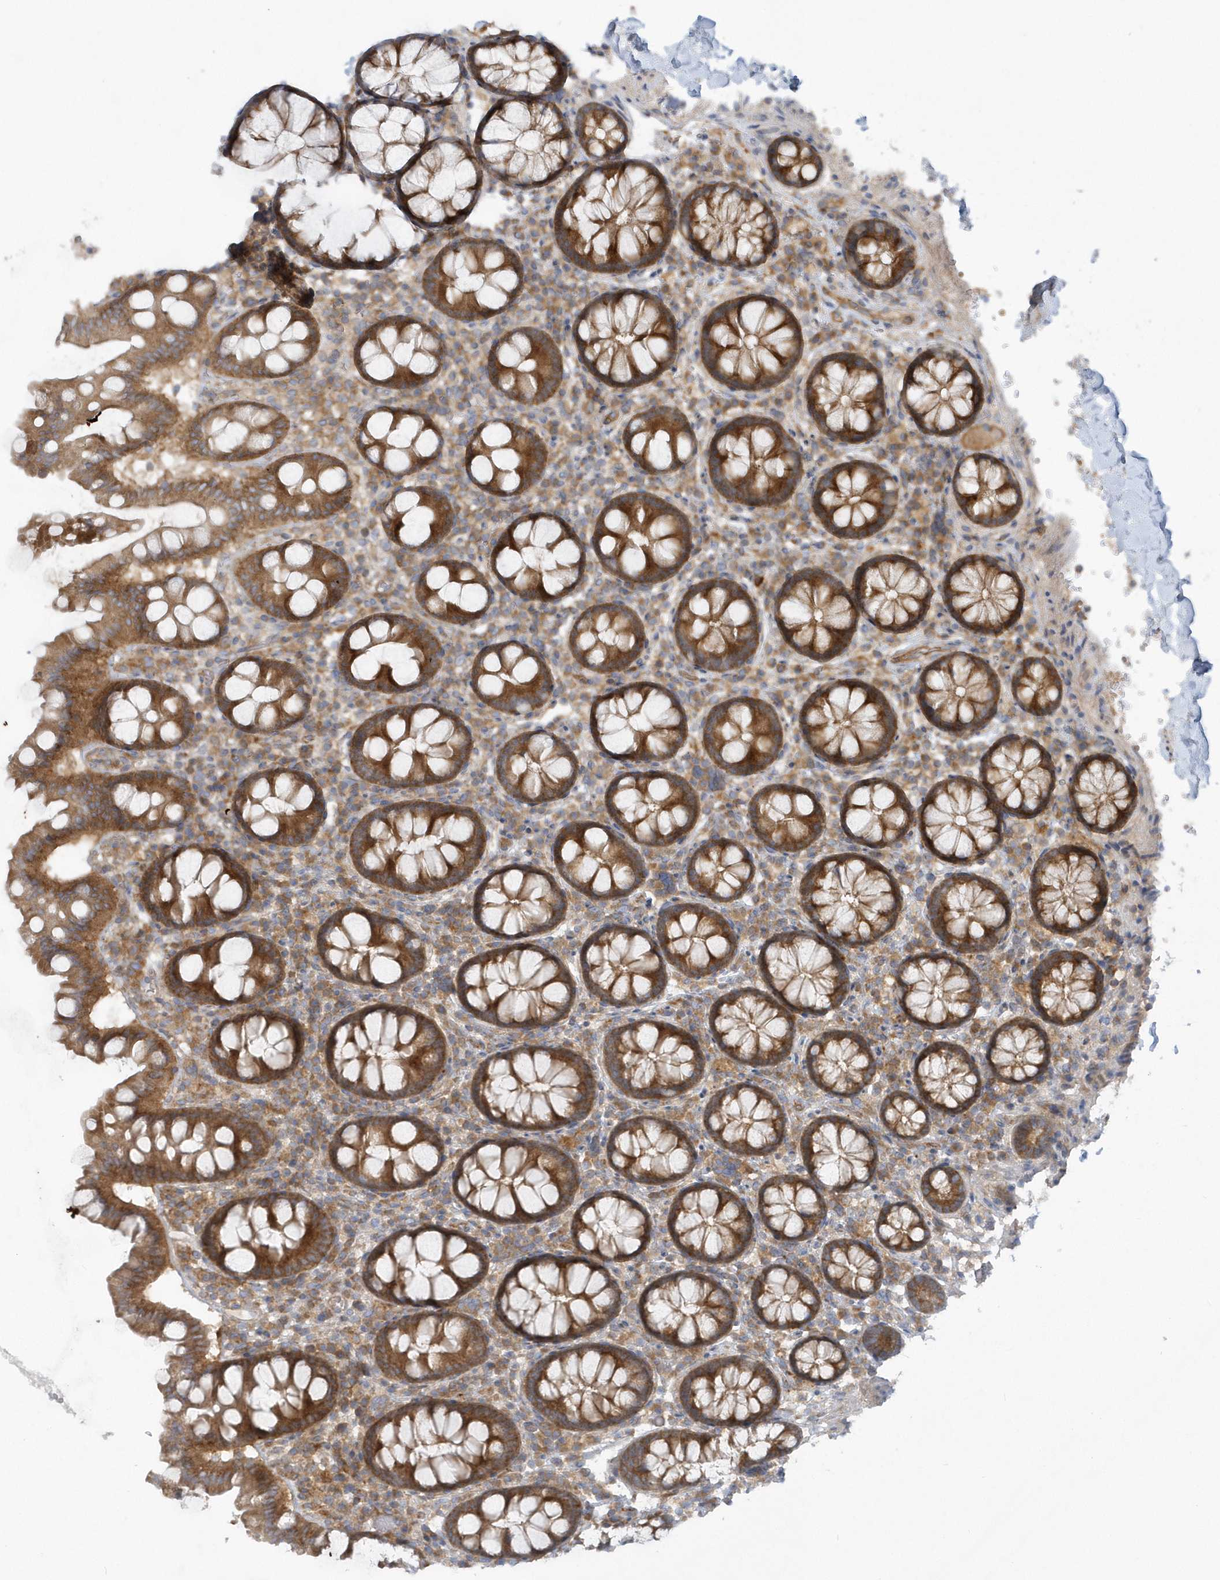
{"staining": {"intensity": "moderate", "quantity": "25%-75%", "location": "cytoplasmic/membranous"}, "tissue": "colon", "cell_type": "Endothelial cells", "image_type": "normal", "snomed": [{"axis": "morphology", "description": "Normal tissue, NOS"}, {"axis": "topography", "description": "Colon"}], "caption": "An immunohistochemistry (IHC) photomicrograph of unremarkable tissue is shown. Protein staining in brown highlights moderate cytoplasmic/membranous positivity in colon within endothelial cells.", "gene": "CNOT10", "patient": {"sex": "female", "age": 79}}